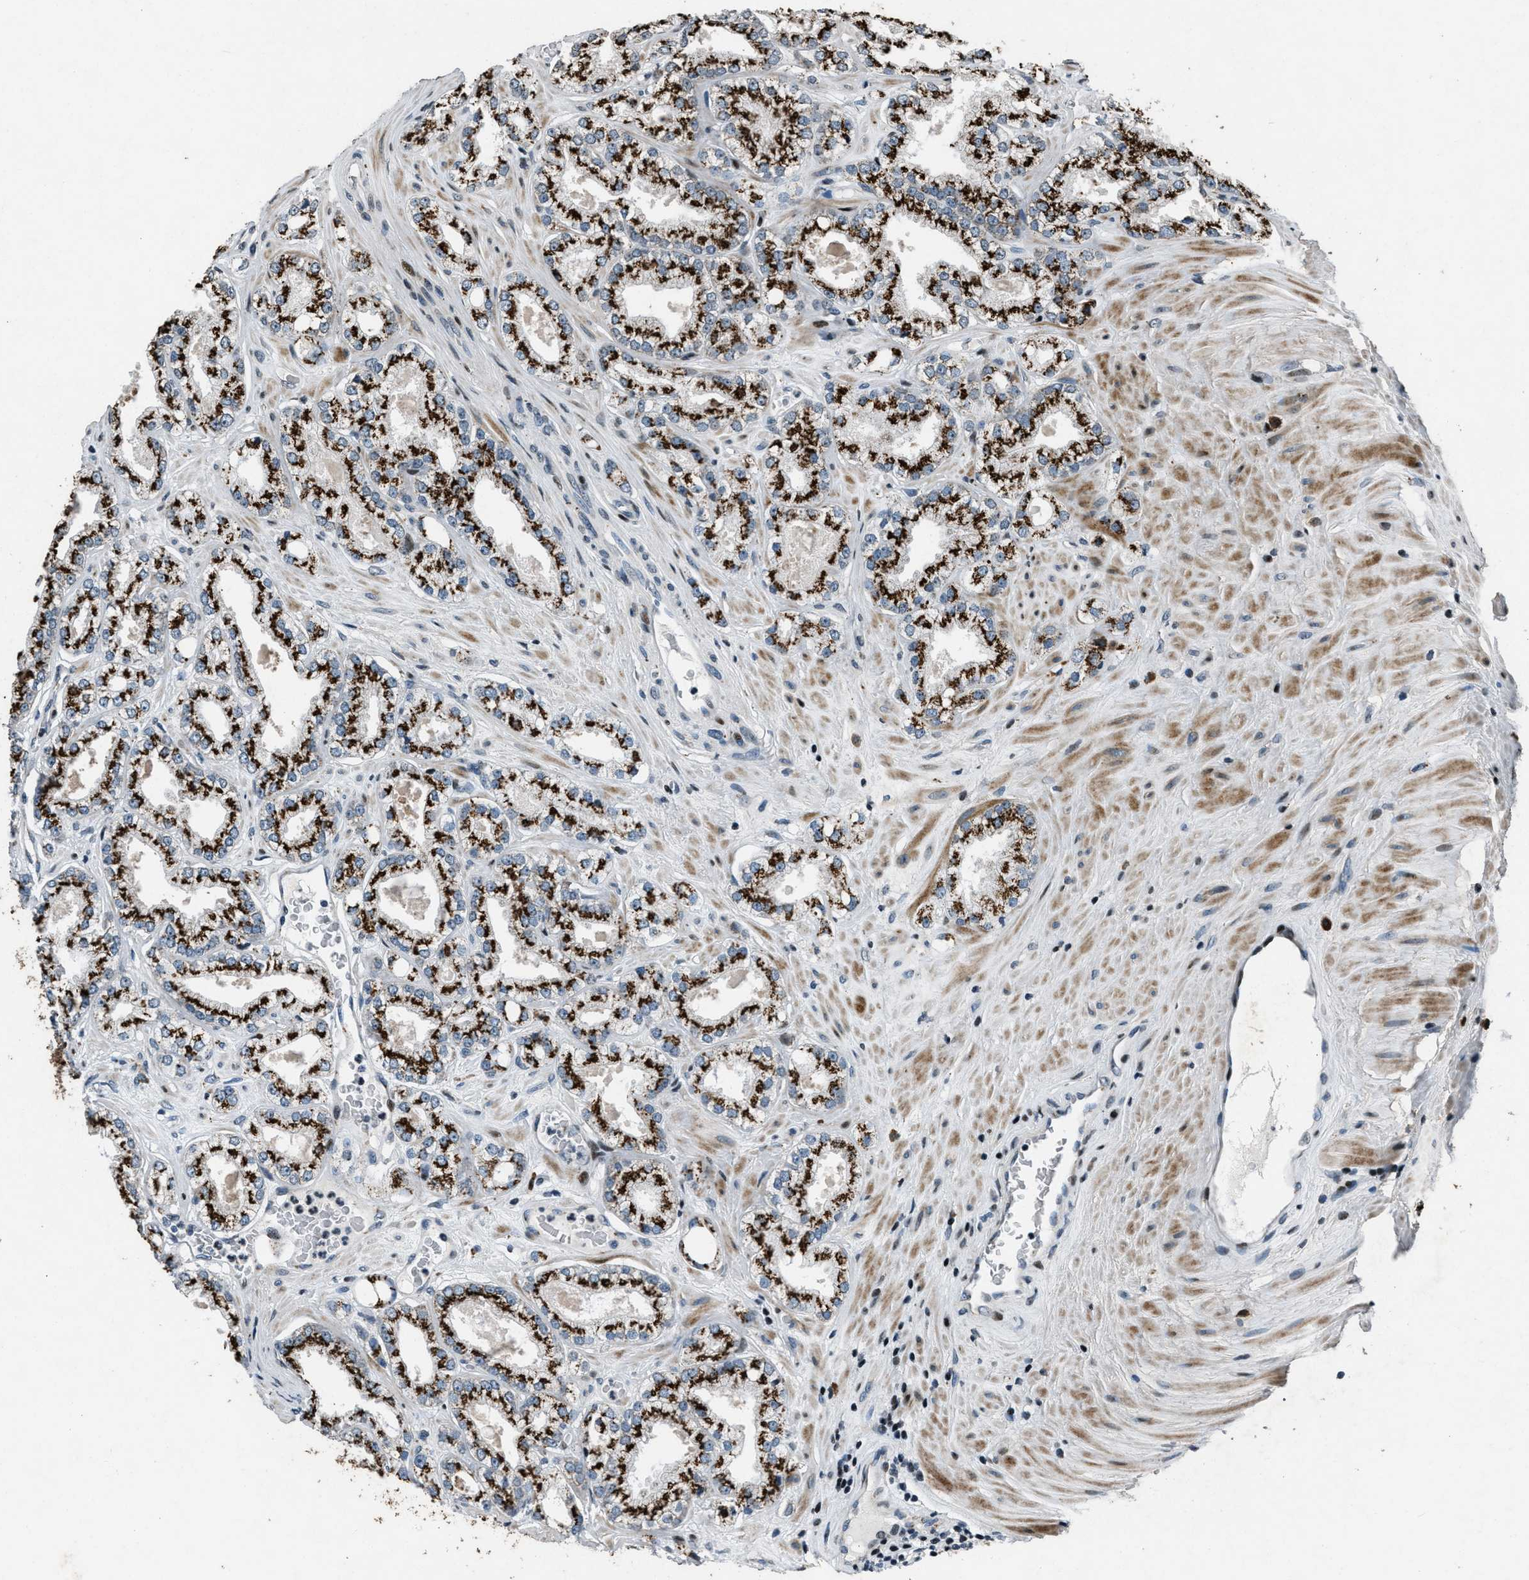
{"staining": {"intensity": "strong", "quantity": ">75%", "location": "cytoplasmic/membranous"}, "tissue": "prostate cancer", "cell_type": "Tumor cells", "image_type": "cancer", "snomed": [{"axis": "morphology", "description": "Adenocarcinoma, High grade"}, {"axis": "topography", "description": "Prostate"}], "caption": "Prostate adenocarcinoma (high-grade) stained for a protein shows strong cytoplasmic/membranous positivity in tumor cells. The staining is performed using DAB brown chromogen to label protein expression. The nuclei are counter-stained blue using hematoxylin.", "gene": "GPC6", "patient": {"sex": "male", "age": 71}}